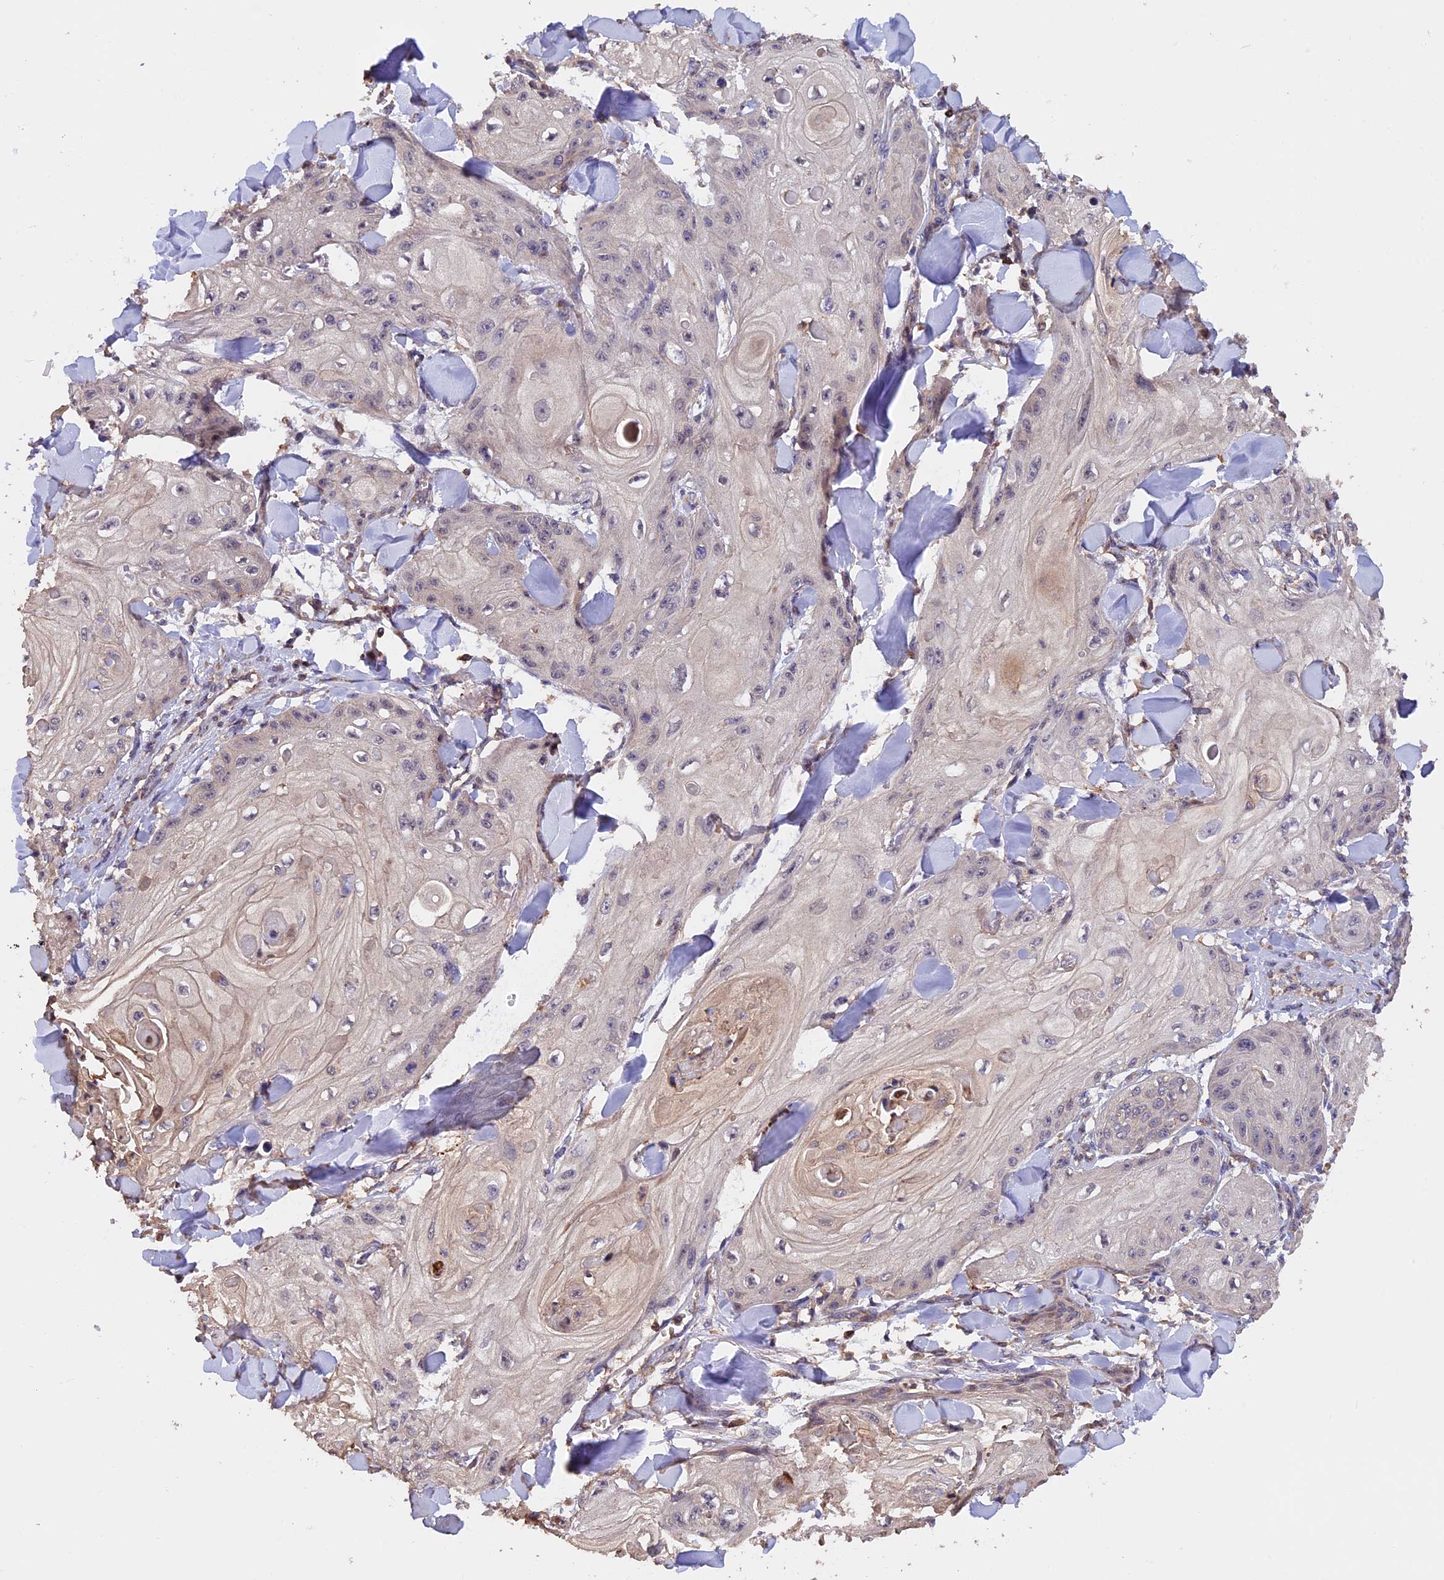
{"staining": {"intensity": "negative", "quantity": "none", "location": "none"}, "tissue": "skin cancer", "cell_type": "Tumor cells", "image_type": "cancer", "snomed": [{"axis": "morphology", "description": "Squamous cell carcinoma, NOS"}, {"axis": "topography", "description": "Skin"}], "caption": "IHC image of skin cancer stained for a protein (brown), which reveals no staining in tumor cells. (DAB (3,3'-diaminobenzidine) immunohistochemistry (IHC) with hematoxylin counter stain).", "gene": "PKD2L2", "patient": {"sex": "male", "age": 74}}